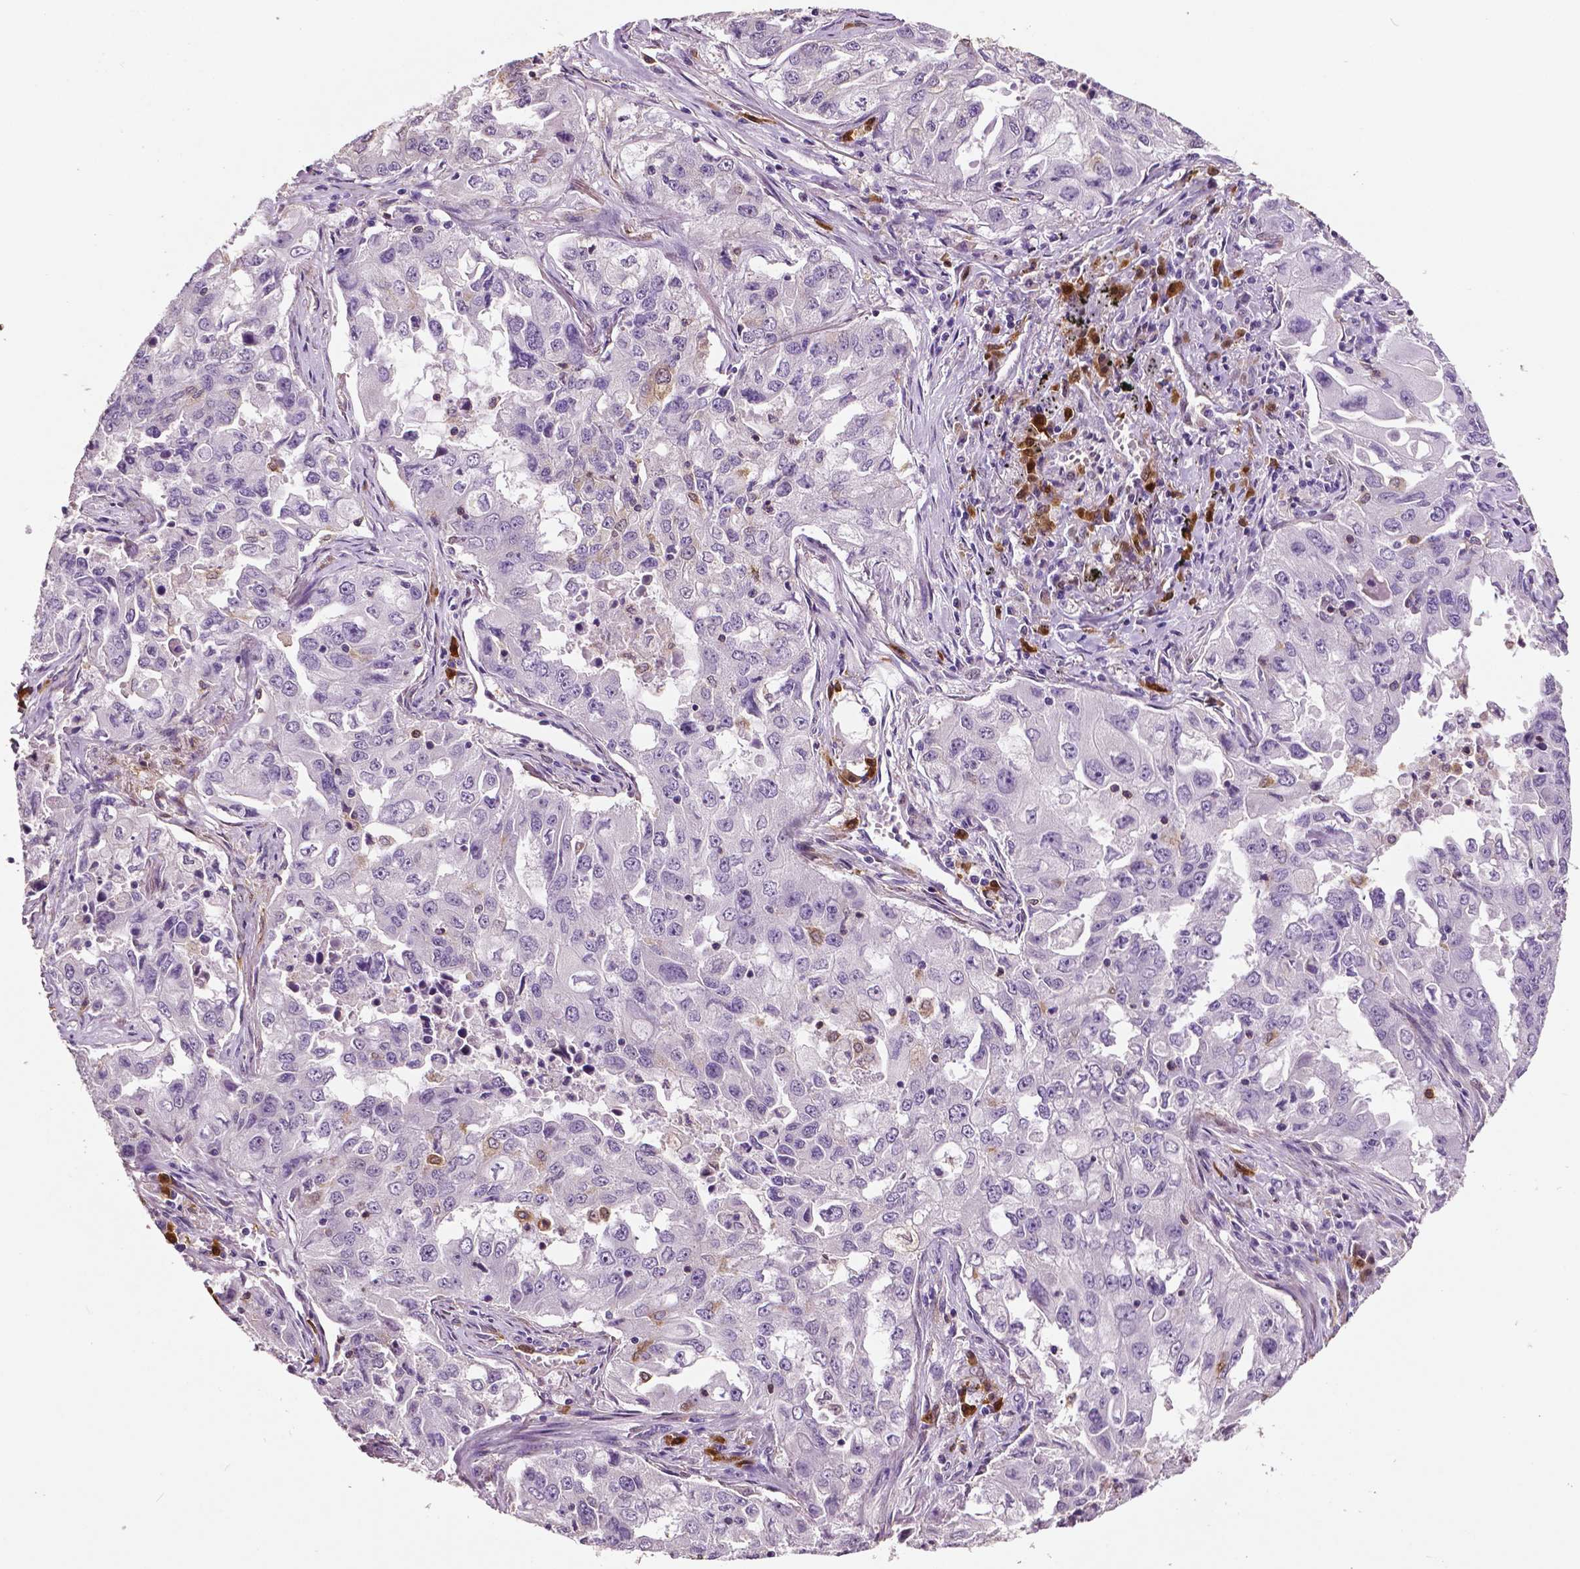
{"staining": {"intensity": "negative", "quantity": "none", "location": "none"}, "tissue": "lung cancer", "cell_type": "Tumor cells", "image_type": "cancer", "snomed": [{"axis": "morphology", "description": "Adenocarcinoma, NOS"}, {"axis": "topography", "description": "Lung"}], "caption": "High power microscopy histopathology image of an IHC micrograph of lung cancer, revealing no significant staining in tumor cells.", "gene": "PHGDH", "patient": {"sex": "female", "age": 61}}